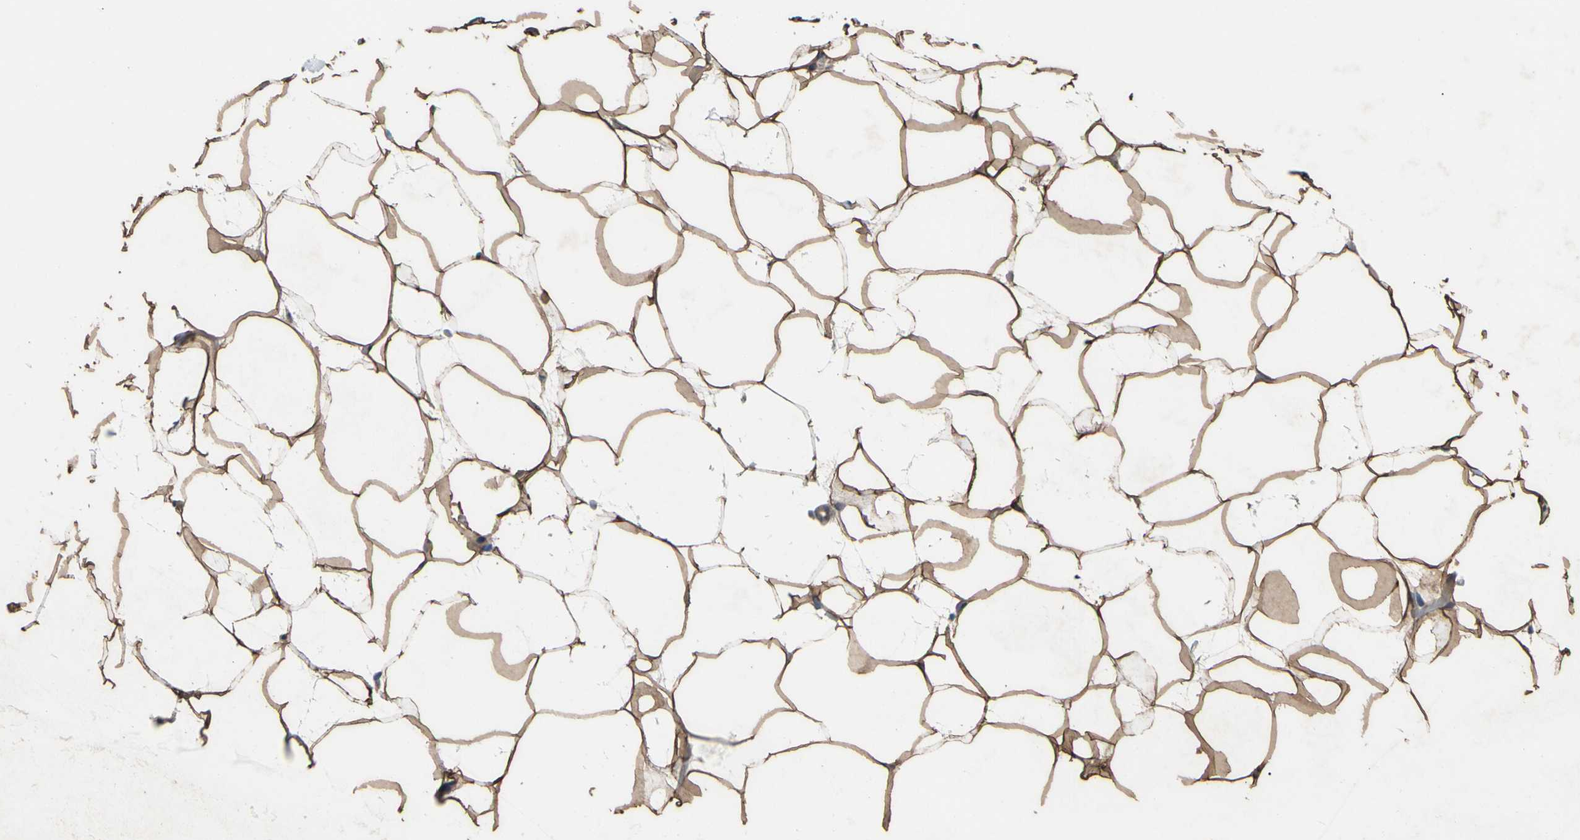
{"staining": {"intensity": "strong", "quantity": ">75%", "location": "cytoplasmic/membranous"}, "tissue": "adipose tissue", "cell_type": "Adipocytes", "image_type": "normal", "snomed": [{"axis": "morphology", "description": "Normal tissue, NOS"}, {"axis": "topography", "description": "Breast"}, {"axis": "topography", "description": "Adipose tissue"}], "caption": "Benign adipose tissue displays strong cytoplasmic/membranous staining in about >75% of adipocytes, visualized by immunohistochemistry.", "gene": "GRAMD2B", "patient": {"sex": "female", "age": 25}}